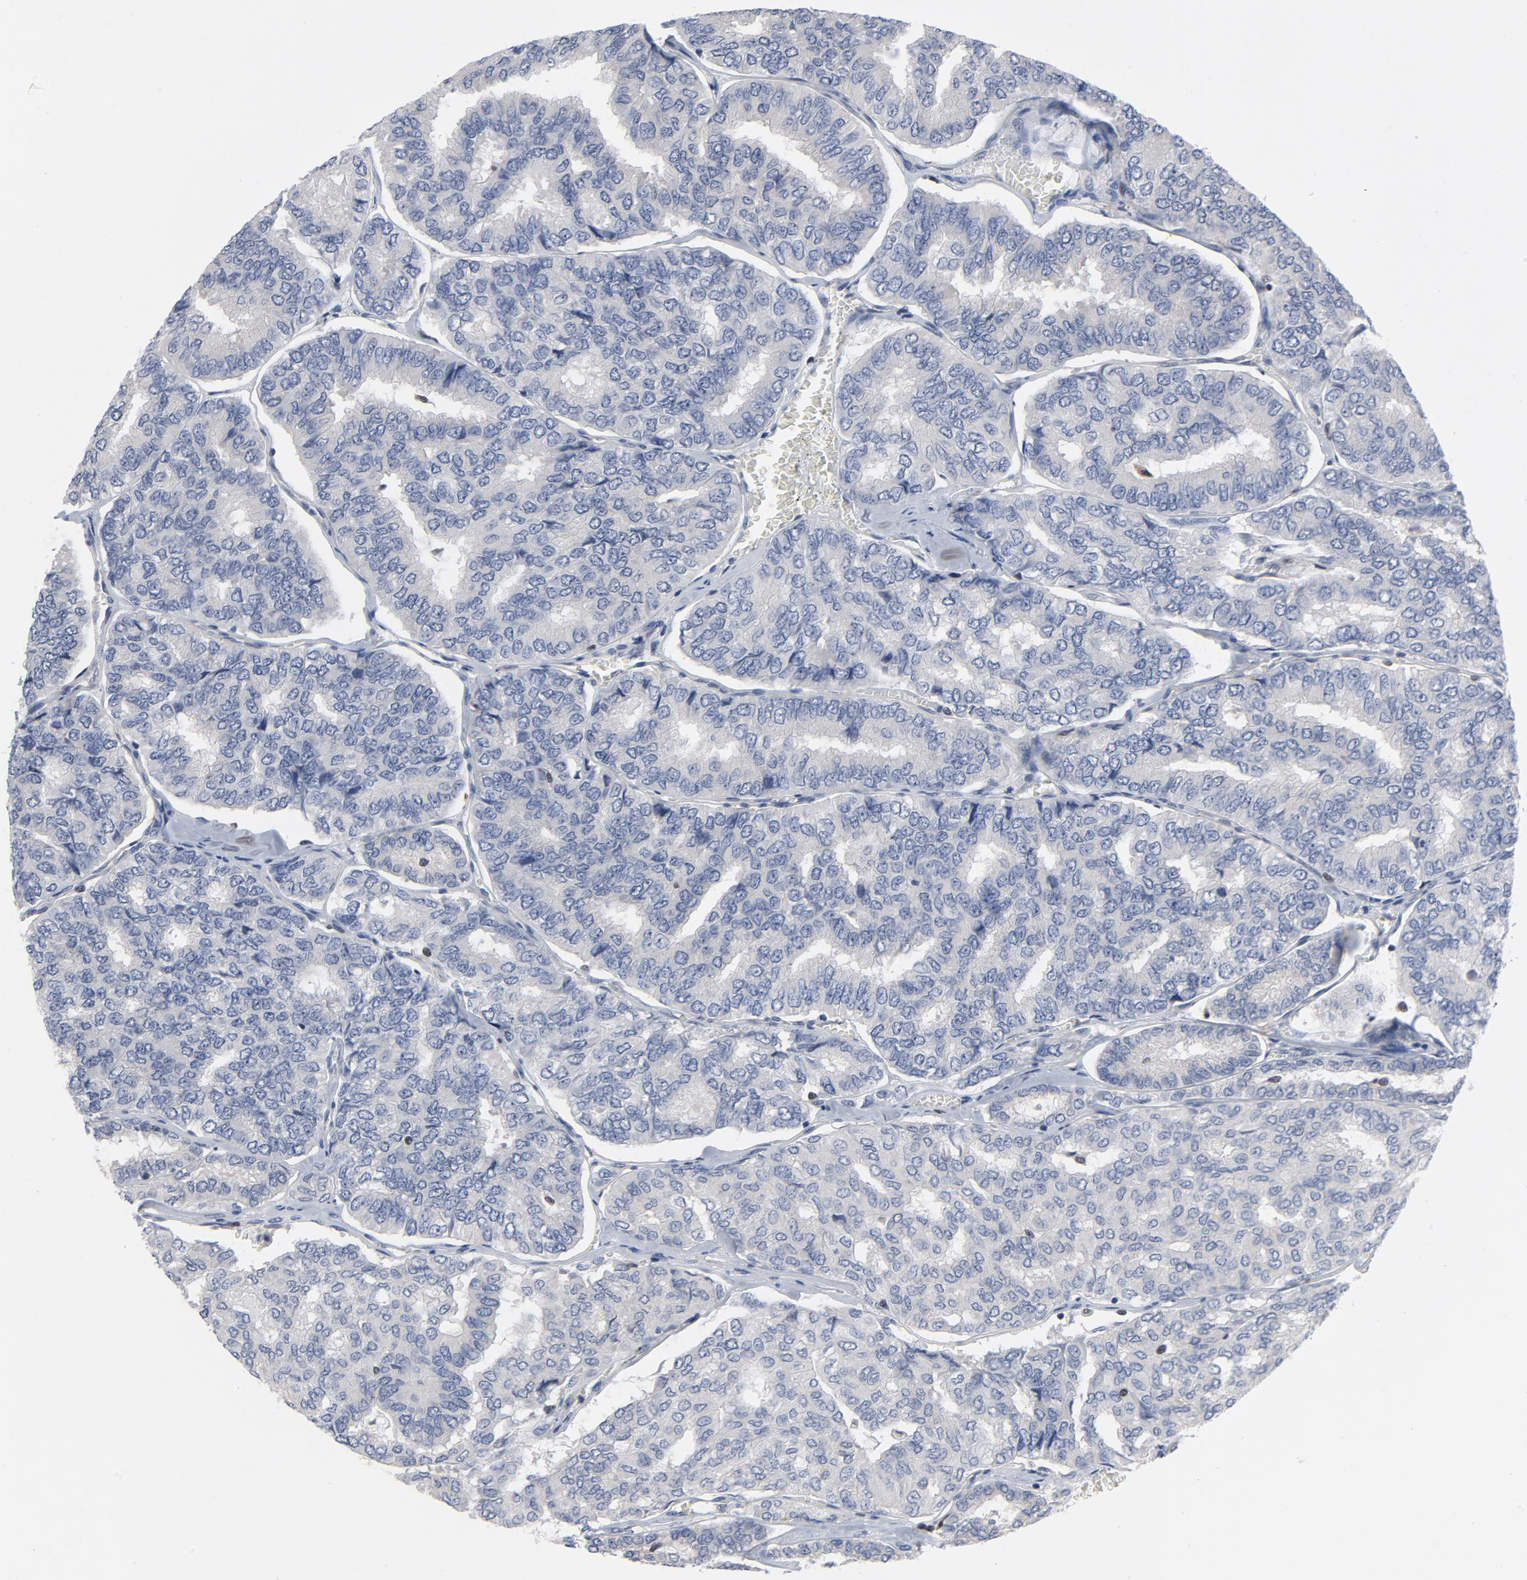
{"staining": {"intensity": "negative", "quantity": "none", "location": "none"}, "tissue": "thyroid cancer", "cell_type": "Tumor cells", "image_type": "cancer", "snomed": [{"axis": "morphology", "description": "Papillary adenocarcinoma, NOS"}, {"axis": "topography", "description": "Thyroid gland"}], "caption": "Immunohistochemistry of human thyroid cancer (papillary adenocarcinoma) reveals no positivity in tumor cells. (DAB immunohistochemistry (IHC) with hematoxylin counter stain).", "gene": "NFKB1", "patient": {"sex": "female", "age": 35}}